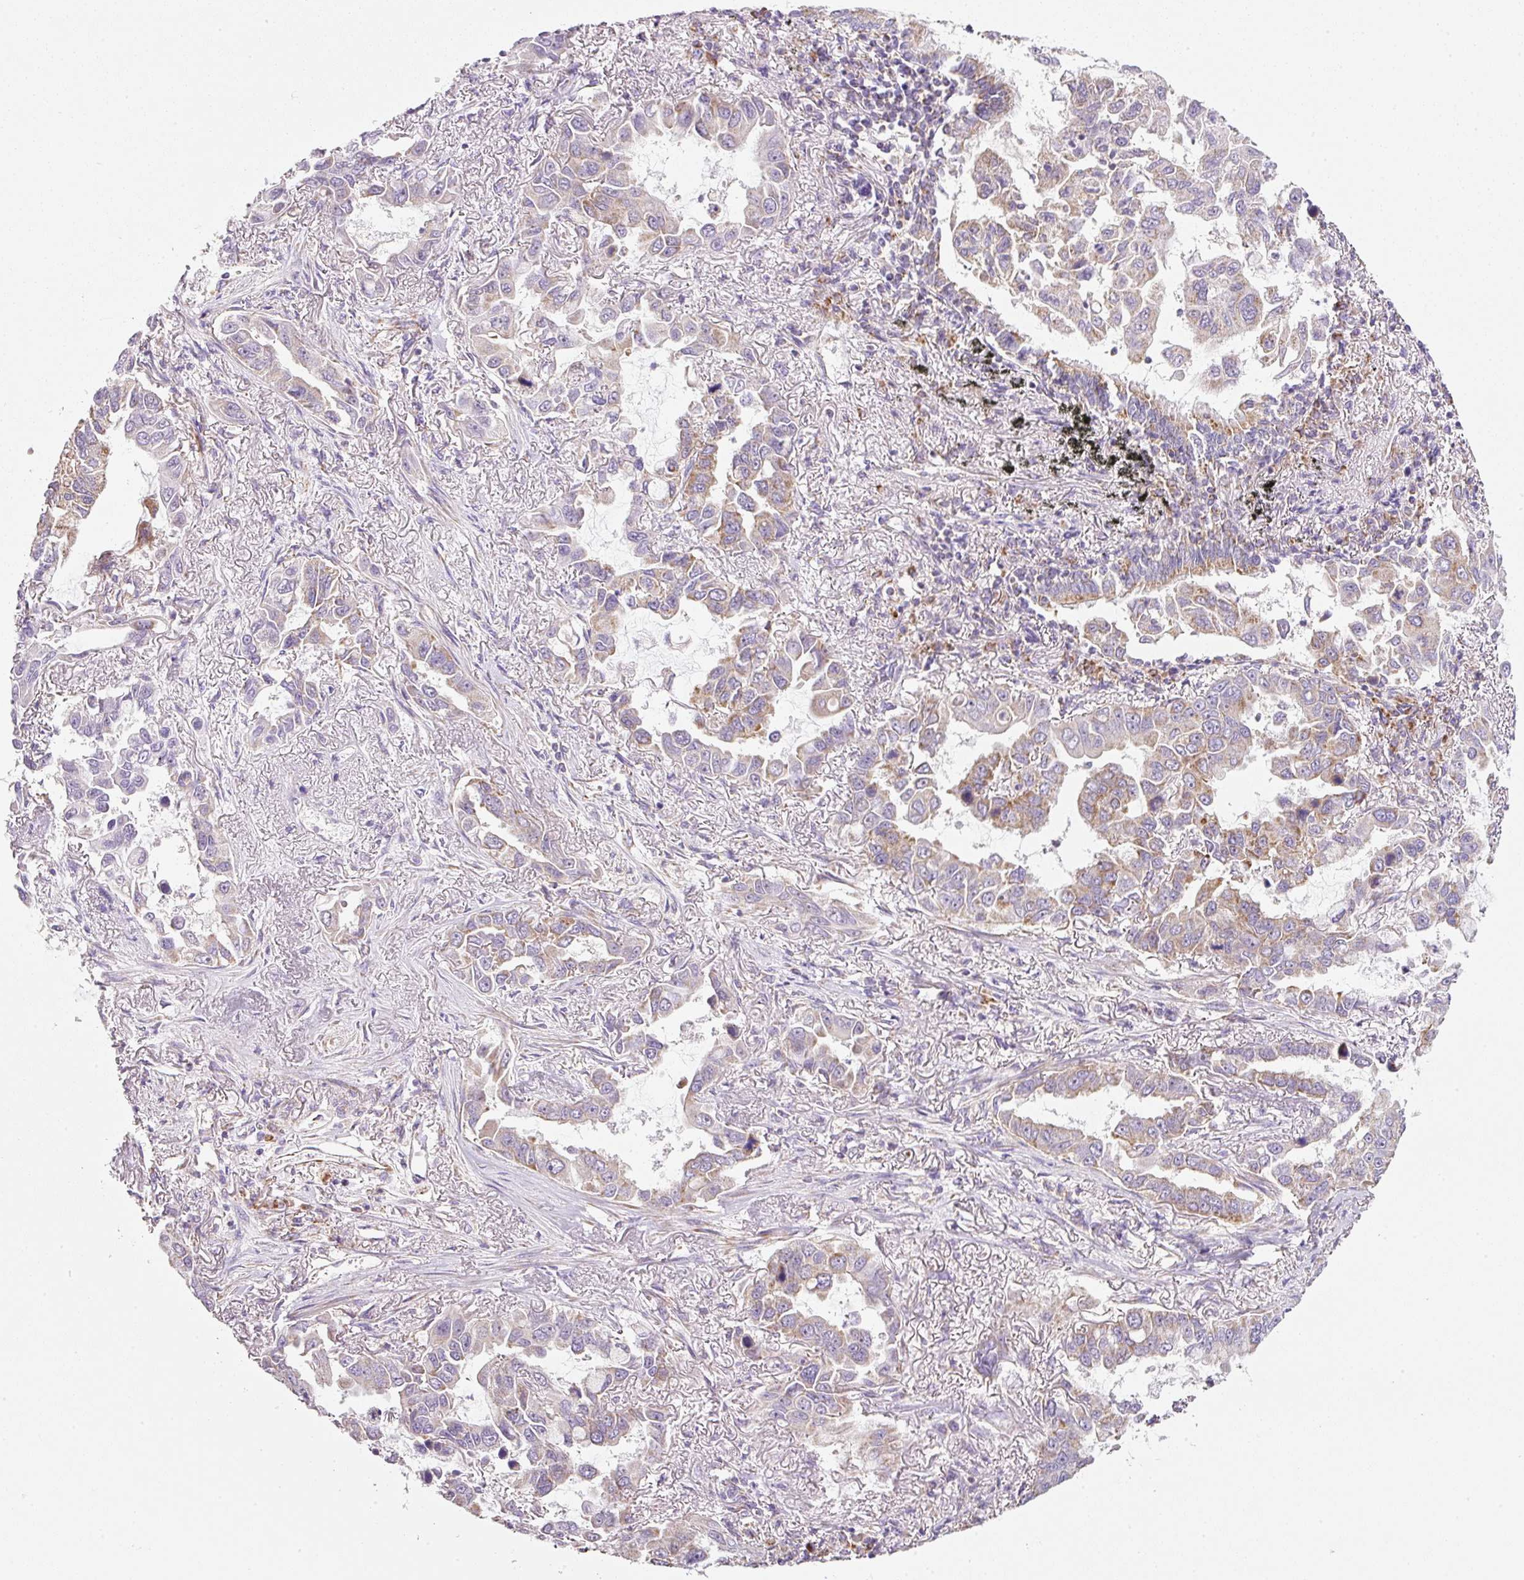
{"staining": {"intensity": "moderate", "quantity": "<25%", "location": "cytoplasmic/membranous"}, "tissue": "lung cancer", "cell_type": "Tumor cells", "image_type": "cancer", "snomed": [{"axis": "morphology", "description": "Adenocarcinoma, NOS"}, {"axis": "topography", "description": "Lung"}], "caption": "This is an image of IHC staining of lung cancer, which shows moderate expression in the cytoplasmic/membranous of tumor cells.", "gene": "NDUFA1", "patient": {"sex": "male", "age": 64}}